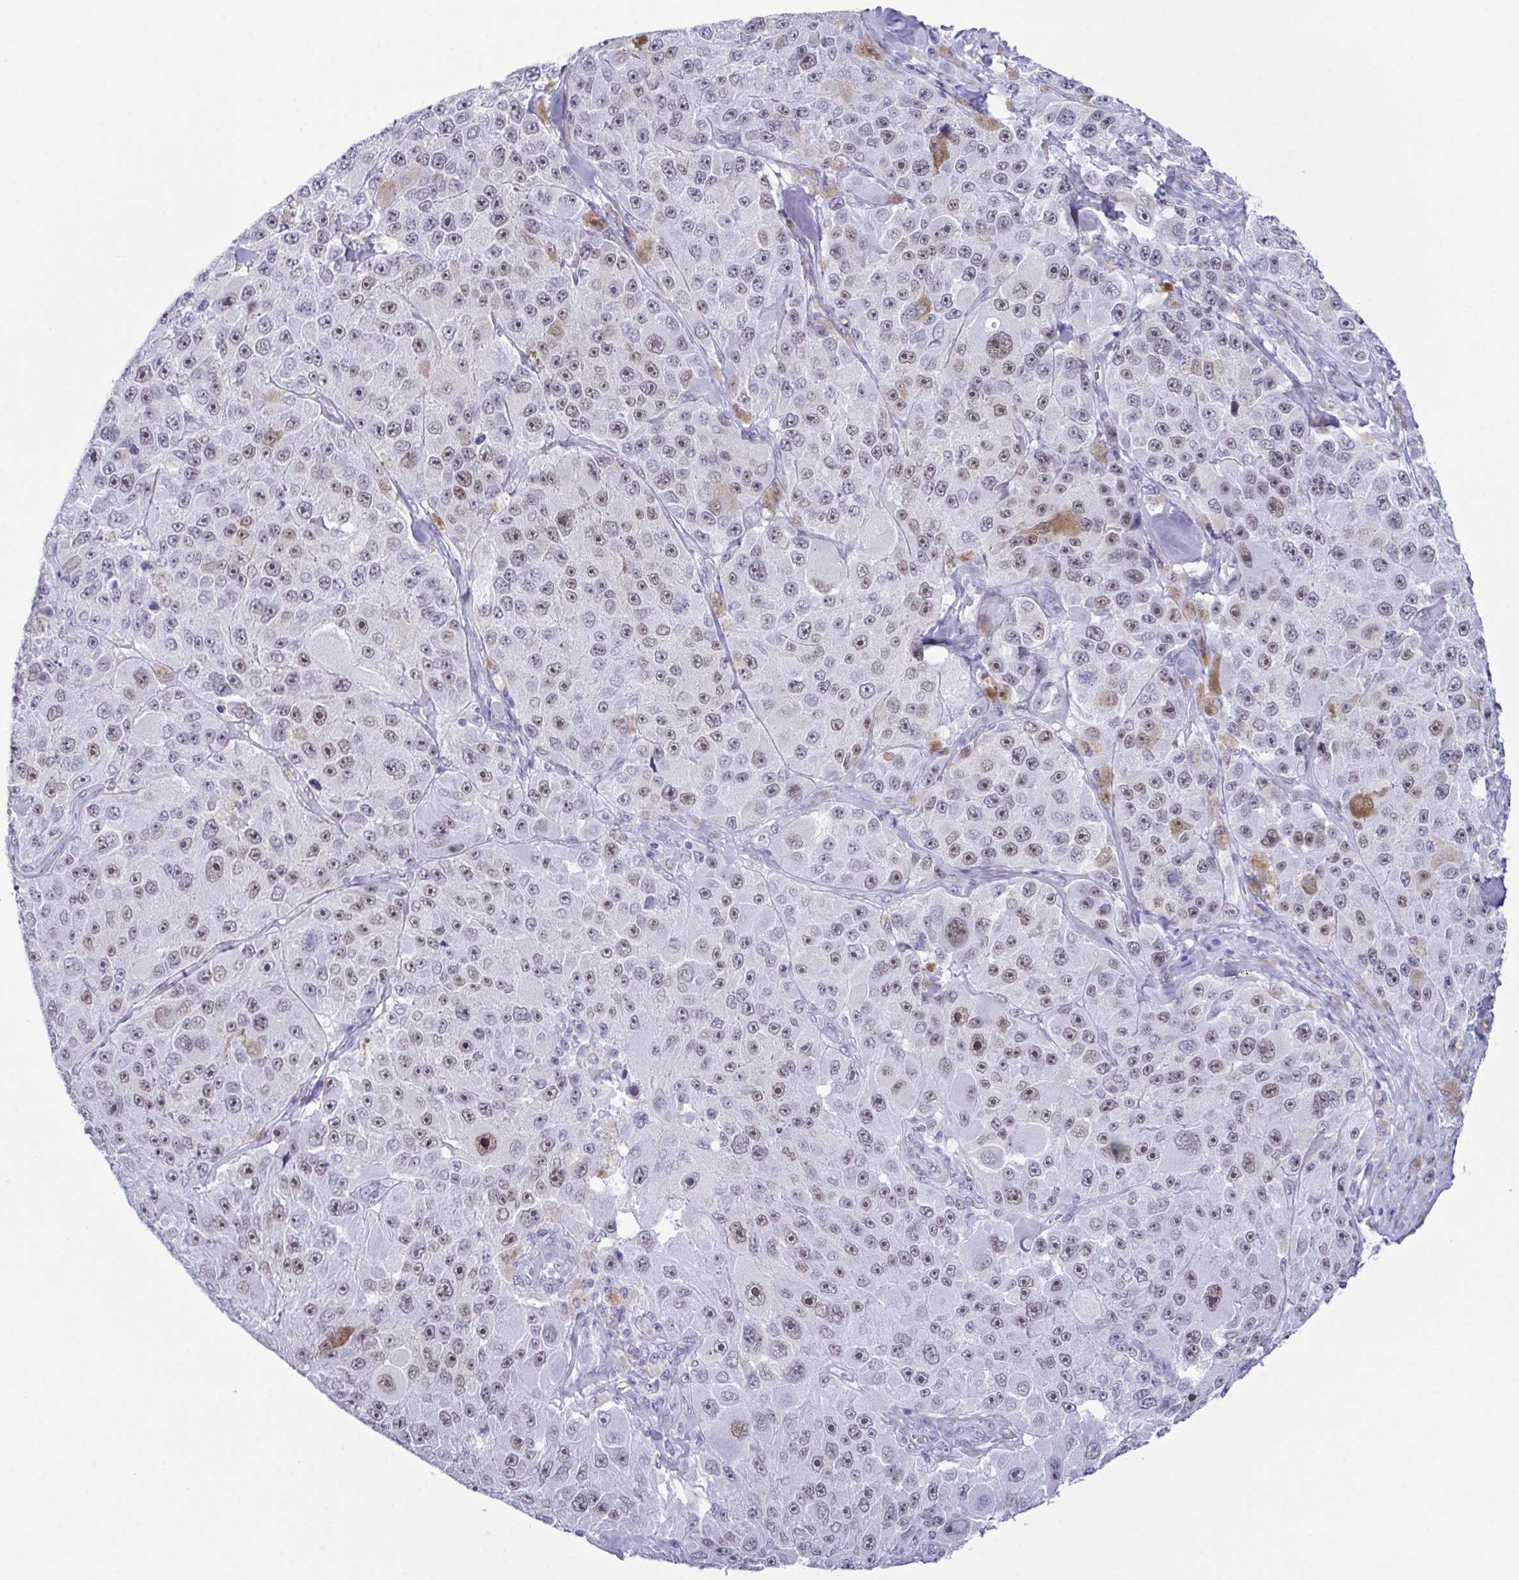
{"staining": {"intensity": "moderate", "quantity": "25%-75%", "location": "nuclear"}, "tissue": "melanoma", "cell_type": "Tumor cells", "image_type": "cancer", "snomed": [{"axis": "morphology", "description": "Malignant melanoma, Metastatic site"}, {"axis": "topography", "description": "Lymph node"}], "caption": "About 25%-75% of tumor cells in melanoma exhibit moderate nuclear protein staining as visualized by brown immunohistochemical staining.", "gene": "SUGP2", "patient": {"sex": "male", "age": 62}}